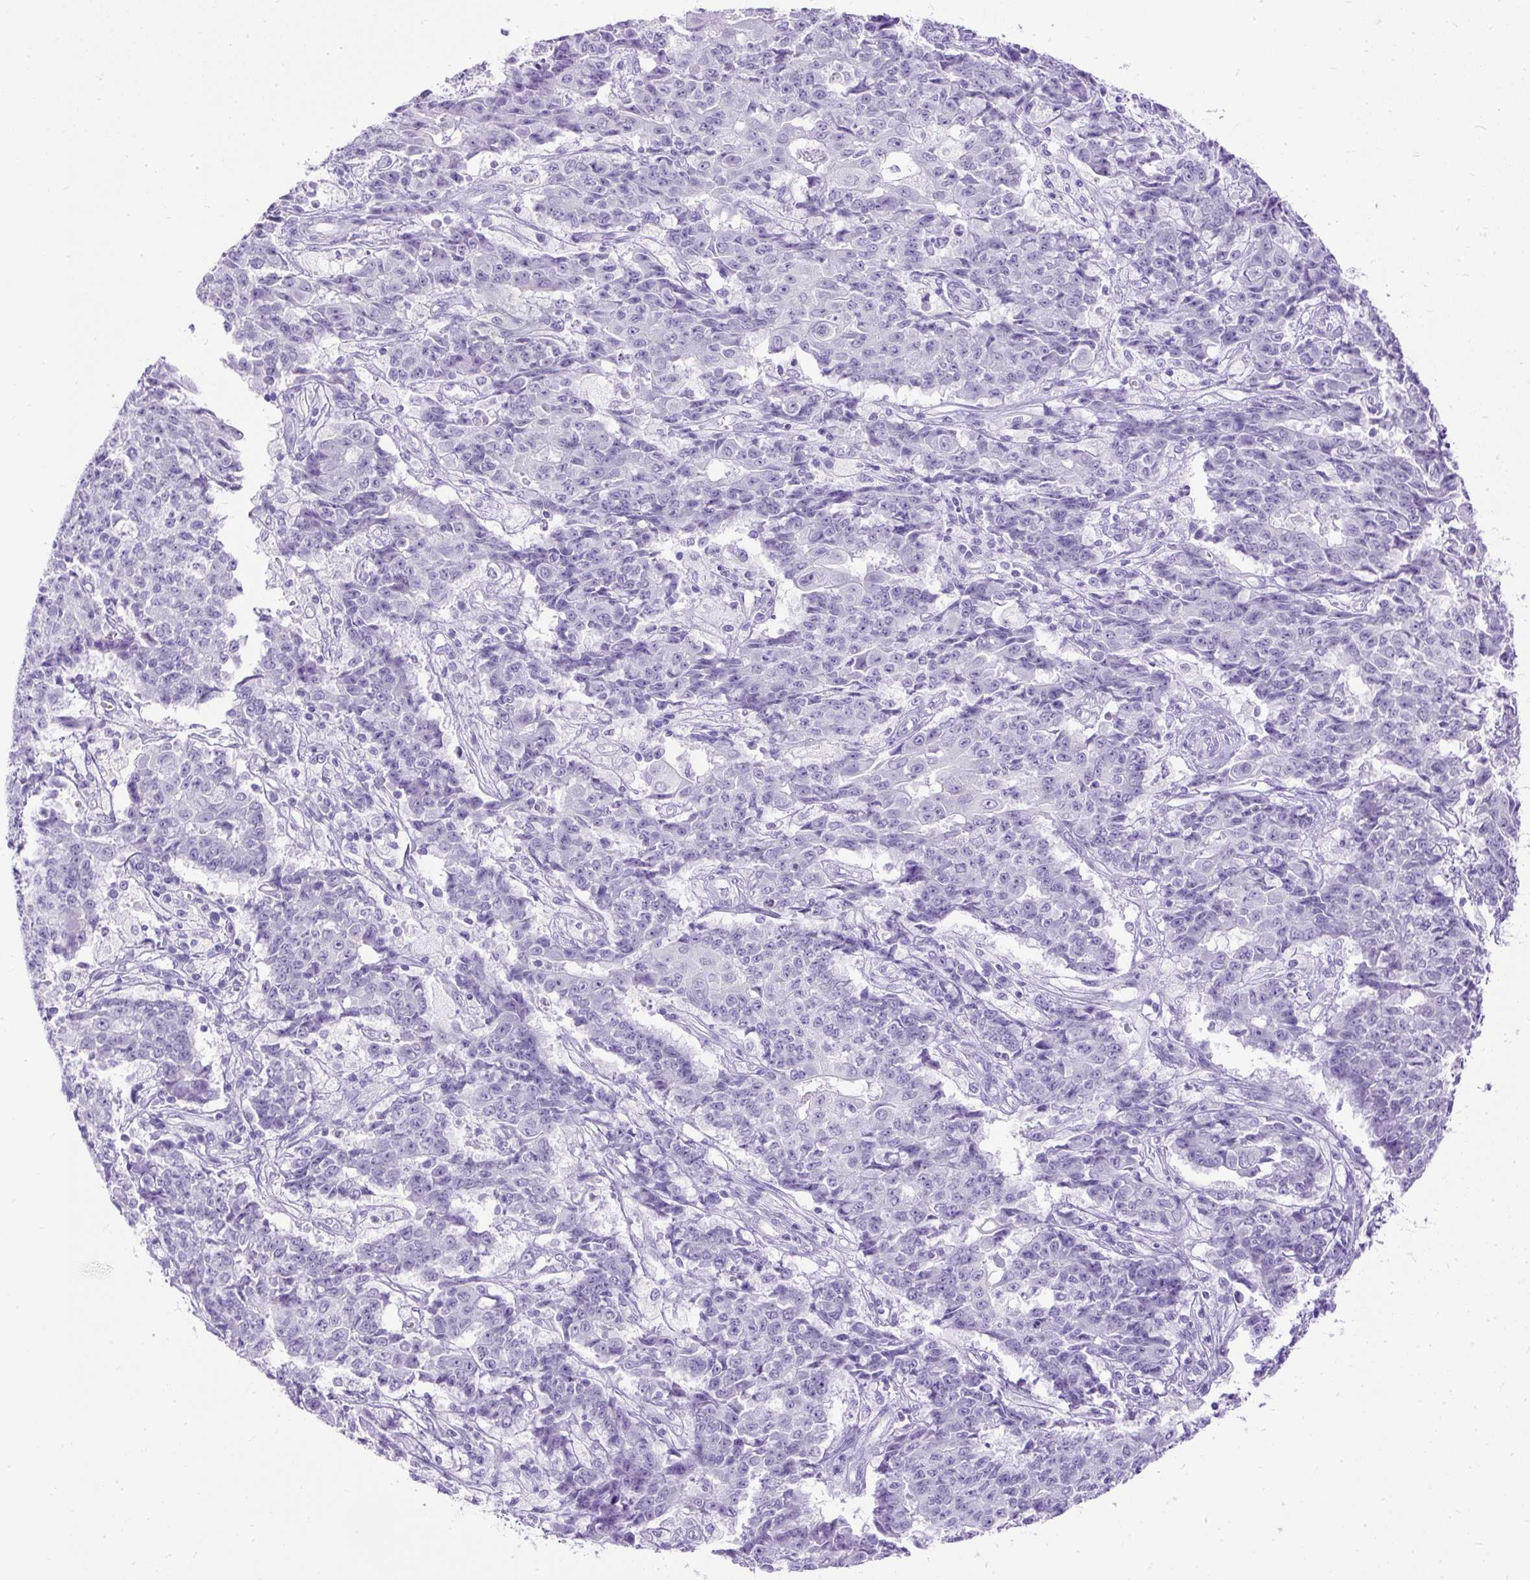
{"staining": {"intensity": "negative", "quantity": "none", "location": "none"}, "tissue": "ovarian cancer", "cell_type": "Tumor cells", "image_type": "cancer", "snomed": [{"axis": "morphology", "description": "Carcinoma, endometroid"}, {"axis": "topography", "description": "Ovary"}], "caption": "DAB immunohistochemical staining of ovarian endometroid carcinoma exhibits no significant positivity in tumor cells.", "gene": "HEY1", "patient": {"sex": "female", "age": 42}}